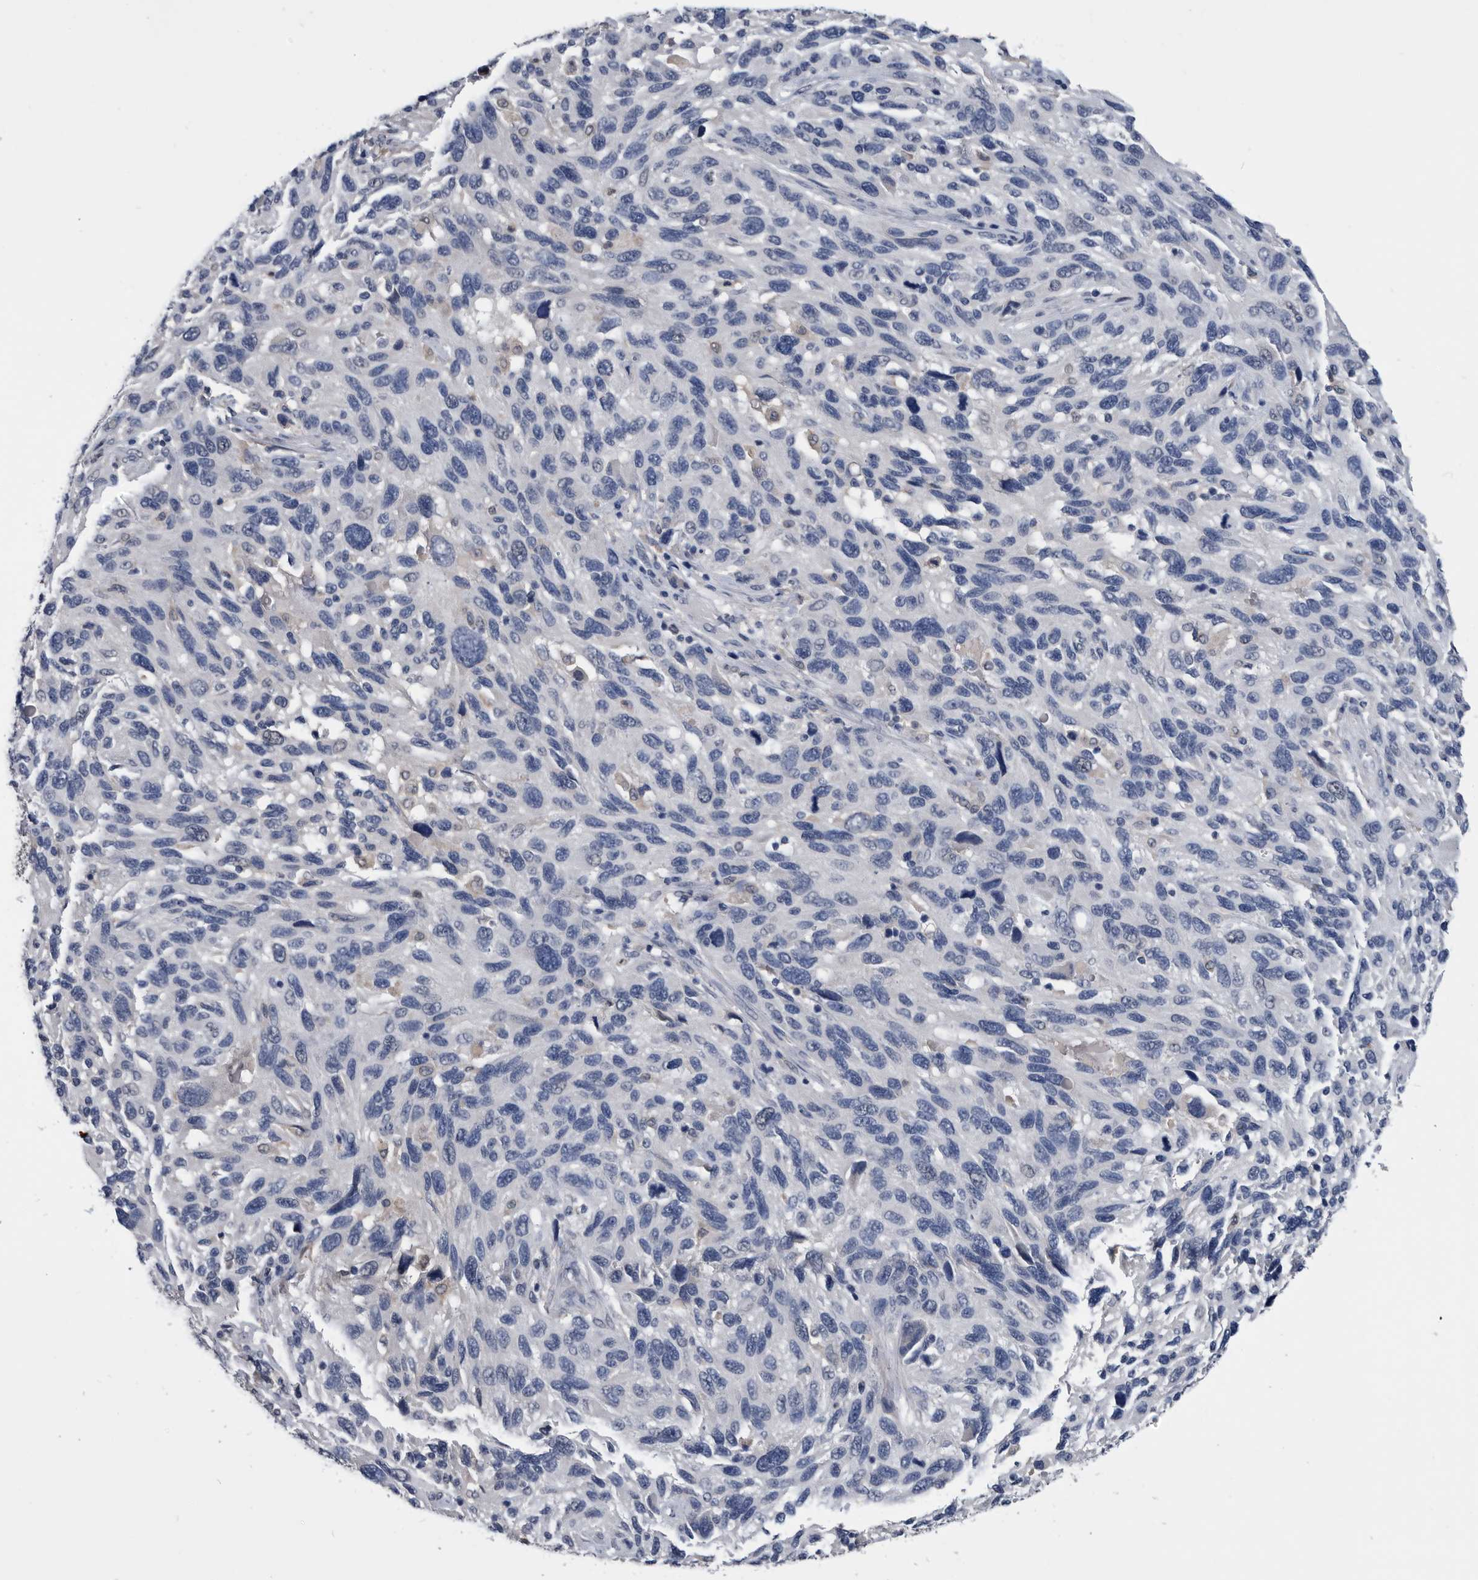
{"staining": {"intensity": "negative", "quantity": "none", "location": "none"}, "tissue": "melanoma", "cell_type": "Tumor cells", "image_type": "cancer", "snomed": [{"axis": "morphology", "description": "Malignant melanoma, NOS"}, {"axis": "topography", "description": "Skin"}], "caption": "Immunohistochemistry (IHC) of human malignant melanoma exhibits no positivity in tumor cells. Nuclei are stained in blue.", "gene": "PDXK", "patient": {"sex": "male", "age": 53}}